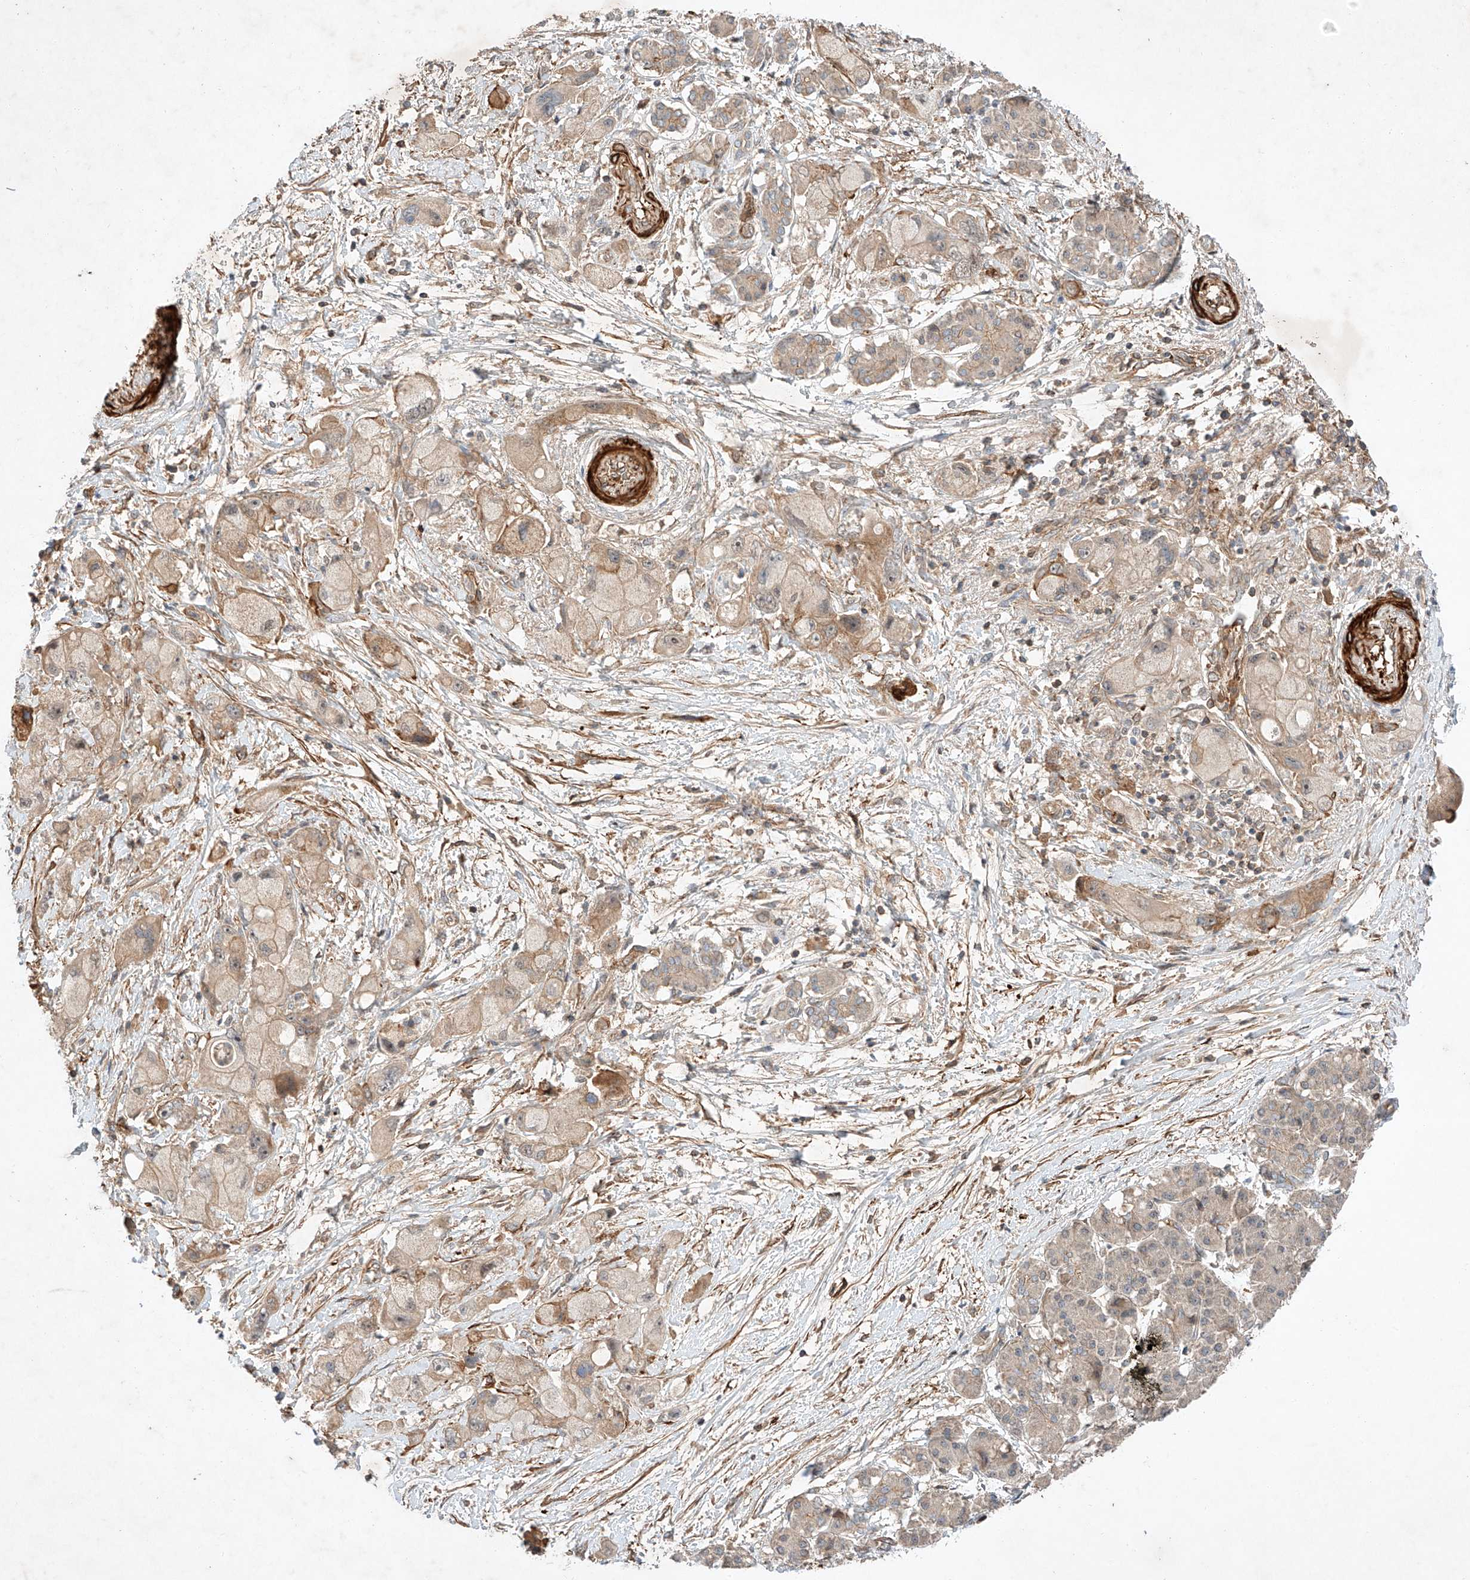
{"staining": {"intensity": "weak", "quantity": "25%-75%", "location": "cytoplasmic/membranous"}, "tissue": "pancreatic cancer", "cell_type": "Tumor cells", "image_type": "cancer", "snomed": [{"axis": "morphology", "description": "Normal tissue, NOS"}, {"axis": "morphology", "description": "Adenocarcinoma, NOS"}, {"axis": "topography", "description": "Pancreas"}], "caption": "Immunohistochemistry (IHC) histopathology image of neoplastic tissue: human pancreatic cancer stained using IHC shows low levels of weak protein expression localized specifically in the cytoplasmic/membranous of tumor cells, appearing as a cytoplasmic/membranous brown color.", "gene": "ARHGAP33", "patient": {"sex": "female", "age": 68}}